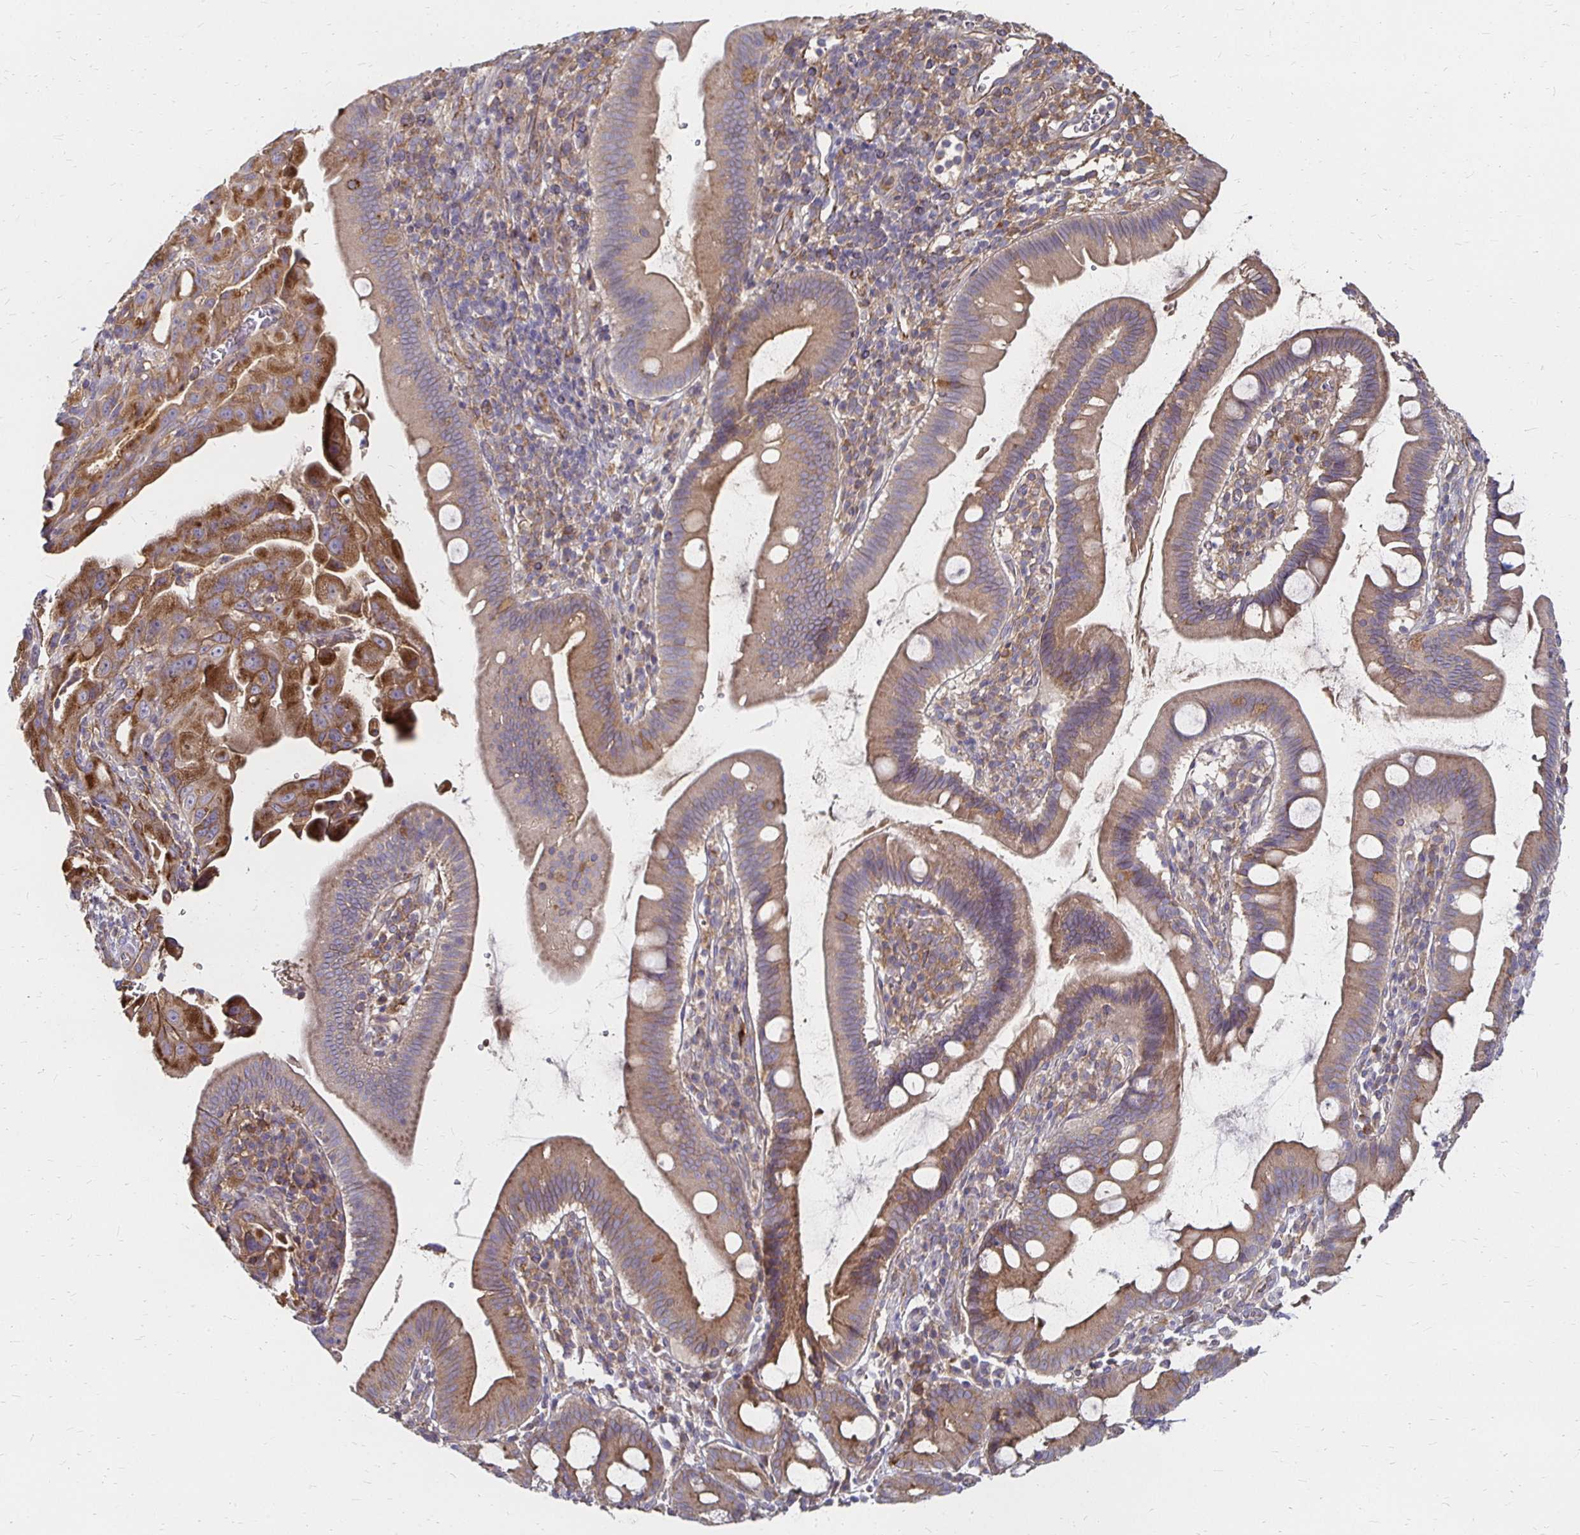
{"staining": {"intensity": "moderate", "quantity": ">75%", "location": "nuclear"}, "tissue": "pancreatic cancer", "cell_type": "Tumor cells", "image_type": "cancer", "snomed": [{"axis": "morphology", "description": "Adenocarcinoma, NOS"}, {"axis": "topography", "description": "Pancreas"}], "caption": "IHC micrograph of neoplastic tissue: human pancreatic adenocarcinoma stained using IHC demonstrates medium levels of moderate protein expression localized specifically in the nuclear of tumor cells, appearing as a nuclear brown color.", "gene": "NCSTN", "patient": {"sex": "male", "age": 68}}